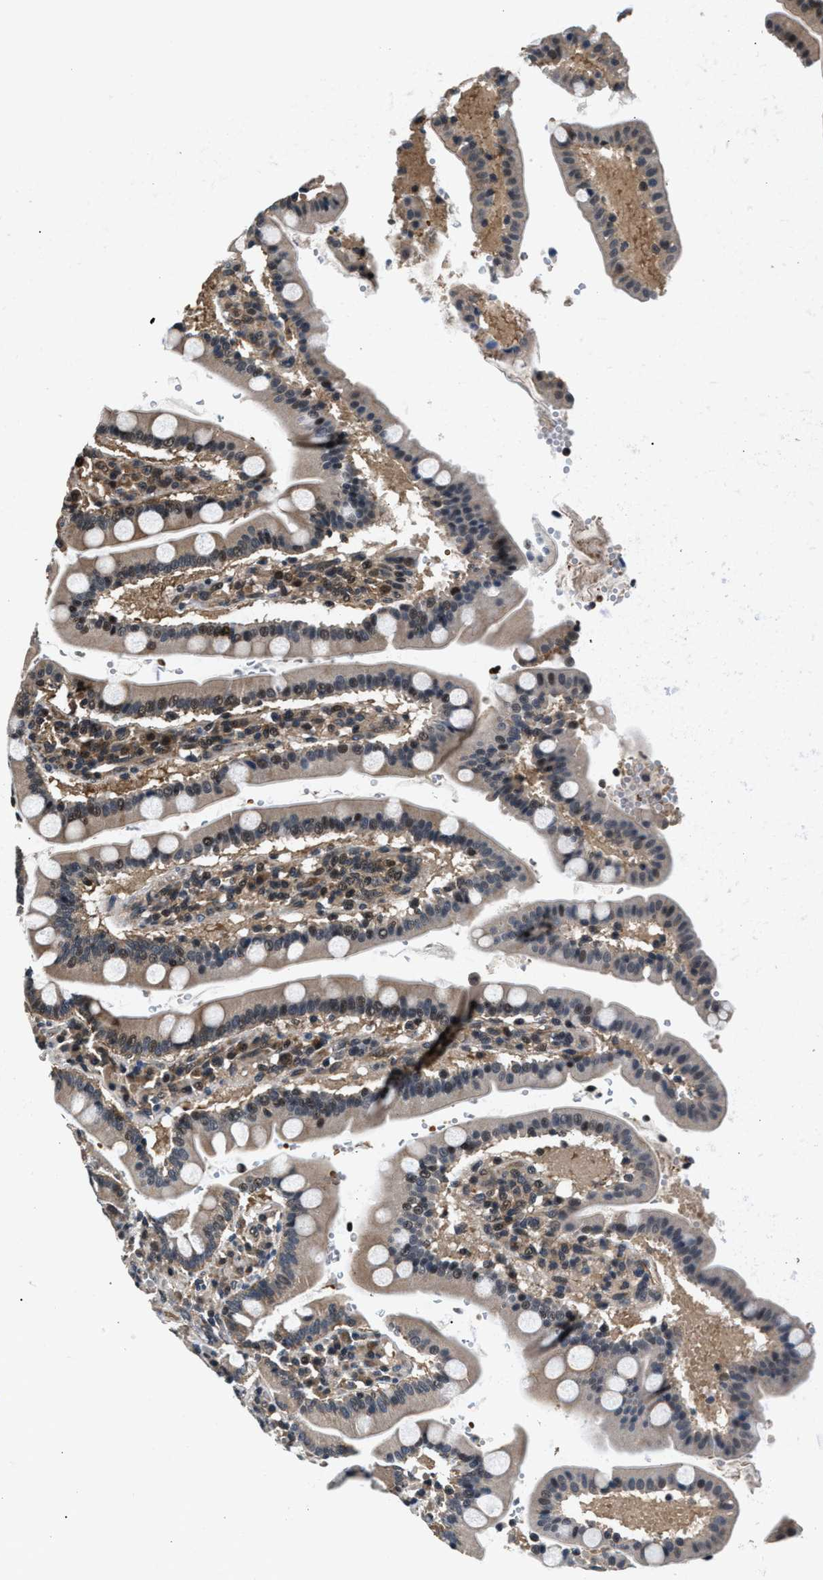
{"staining": {"intensity": "moderate", "quantity": "25%-75%", "location": "cytoplasmic/membranous"}, "tissue": "duodenum", "cell_type": "Glandular cells", "image_type": "normal", "snomed": [{"axis": "morphology", "description": "Normal tissue, NOS"}, {"axis": "topography", "description": "Small intestine, NOS"}], "caption": "Protein expression analysis of normal duodenum exhibits moderate cytoplasmic/membranous expression in about 25%-75% of glandular cells.", "gene": "RBM33", "patient": {"sex": "female", "age": 71}}